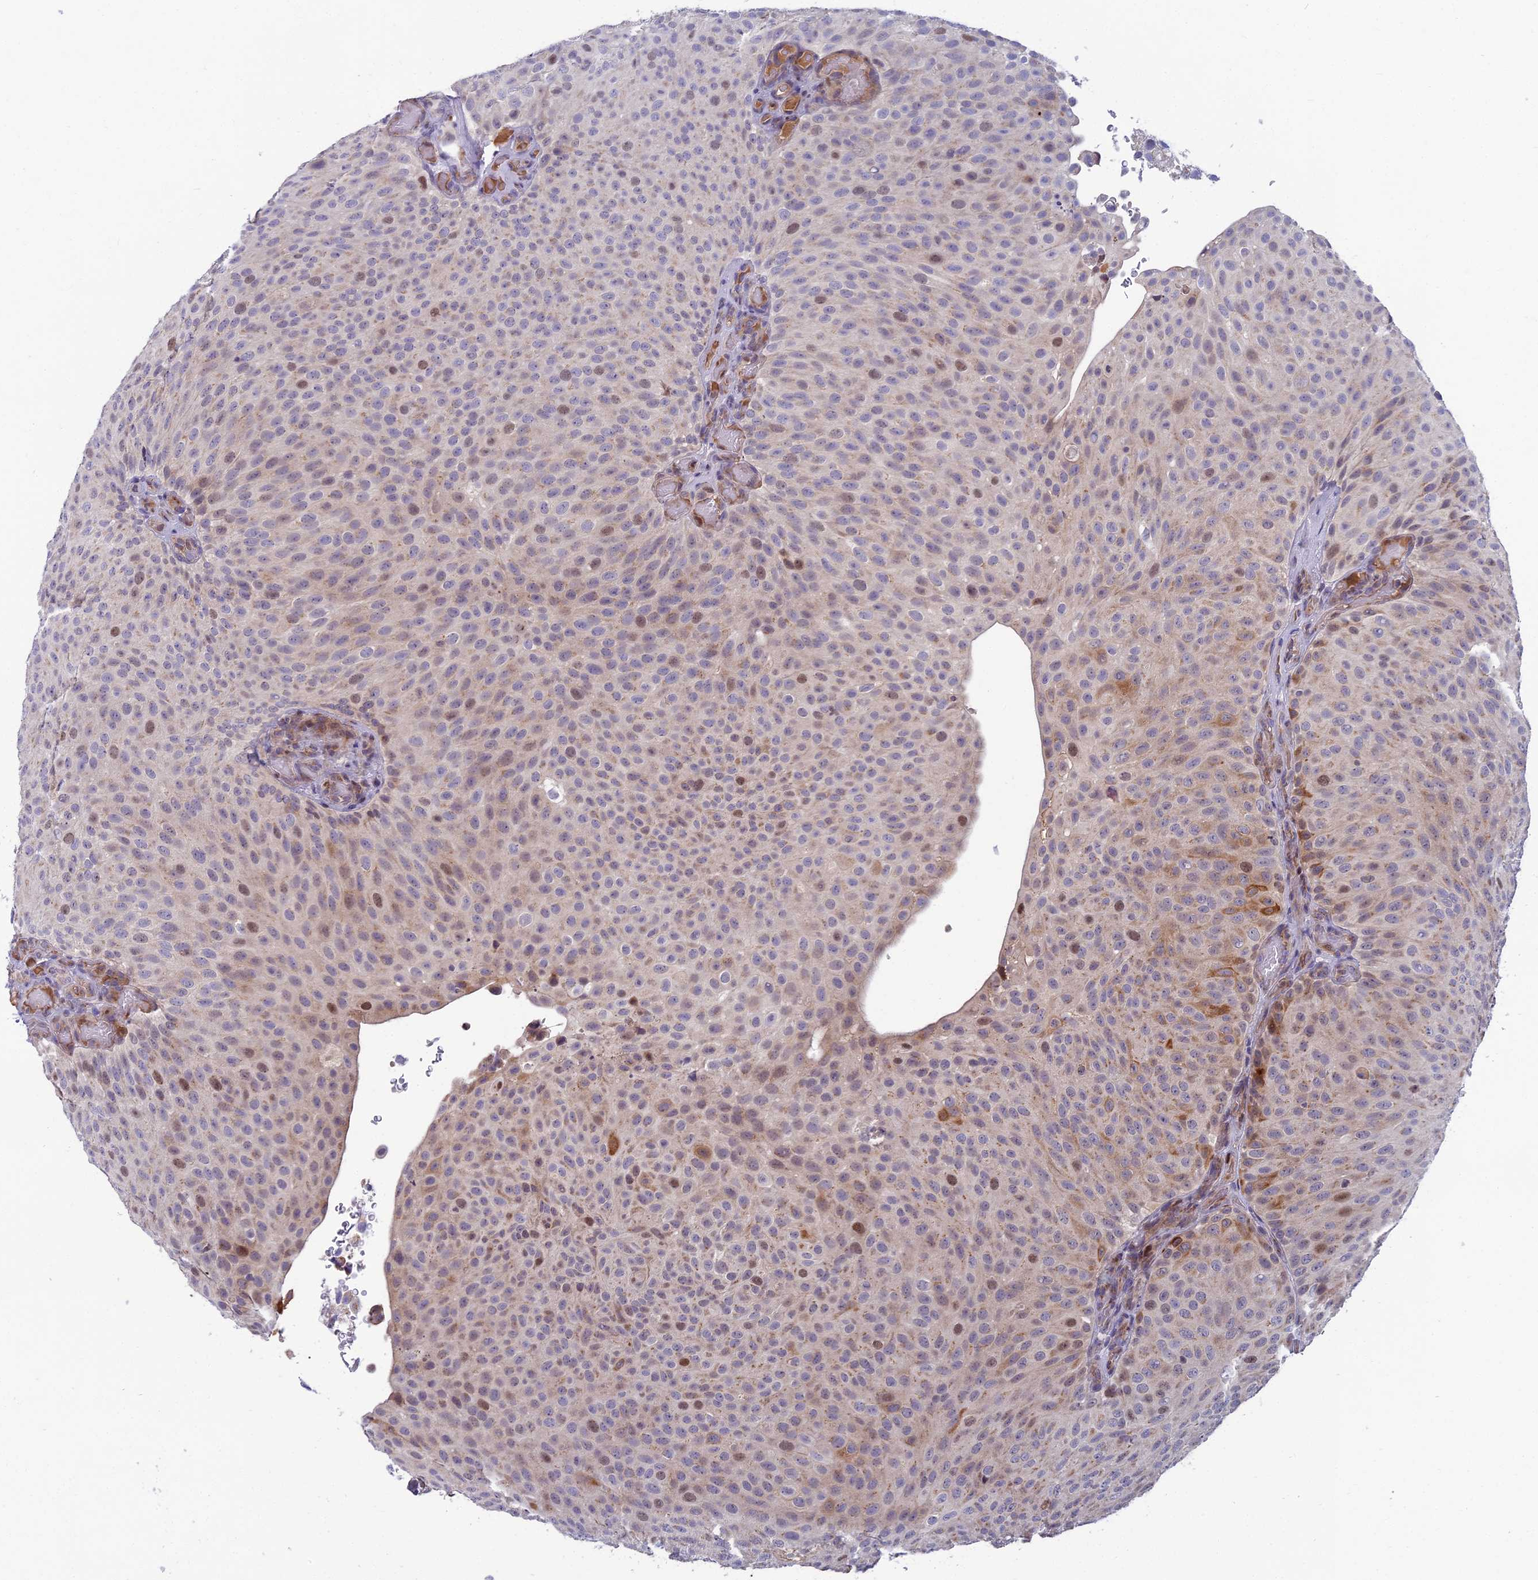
{"staining": {"intensity": "moderate", "quantity": "<25%", "location": "cytoplasmic/membranous,nuclear"}, "tissue": "urothelial cancer", "cell_type": "Tumor cells", "image_type": "cancer", "snomed": [{"axis": "morphology", "description": "Urothelial carcinoma, Low grade"}, {"axis": "topography", "description": "Urinary bladder"}], "caption": "The micrograph reveals immunohistochemical staining of low-grade urothelial carcinoma. There is moderate cytoplasmic/membranous and nuclear expression is present in approximately <25% of tumor cells.", "gene": "LIG1", "patient": {"sex": "male", "age": 78}}